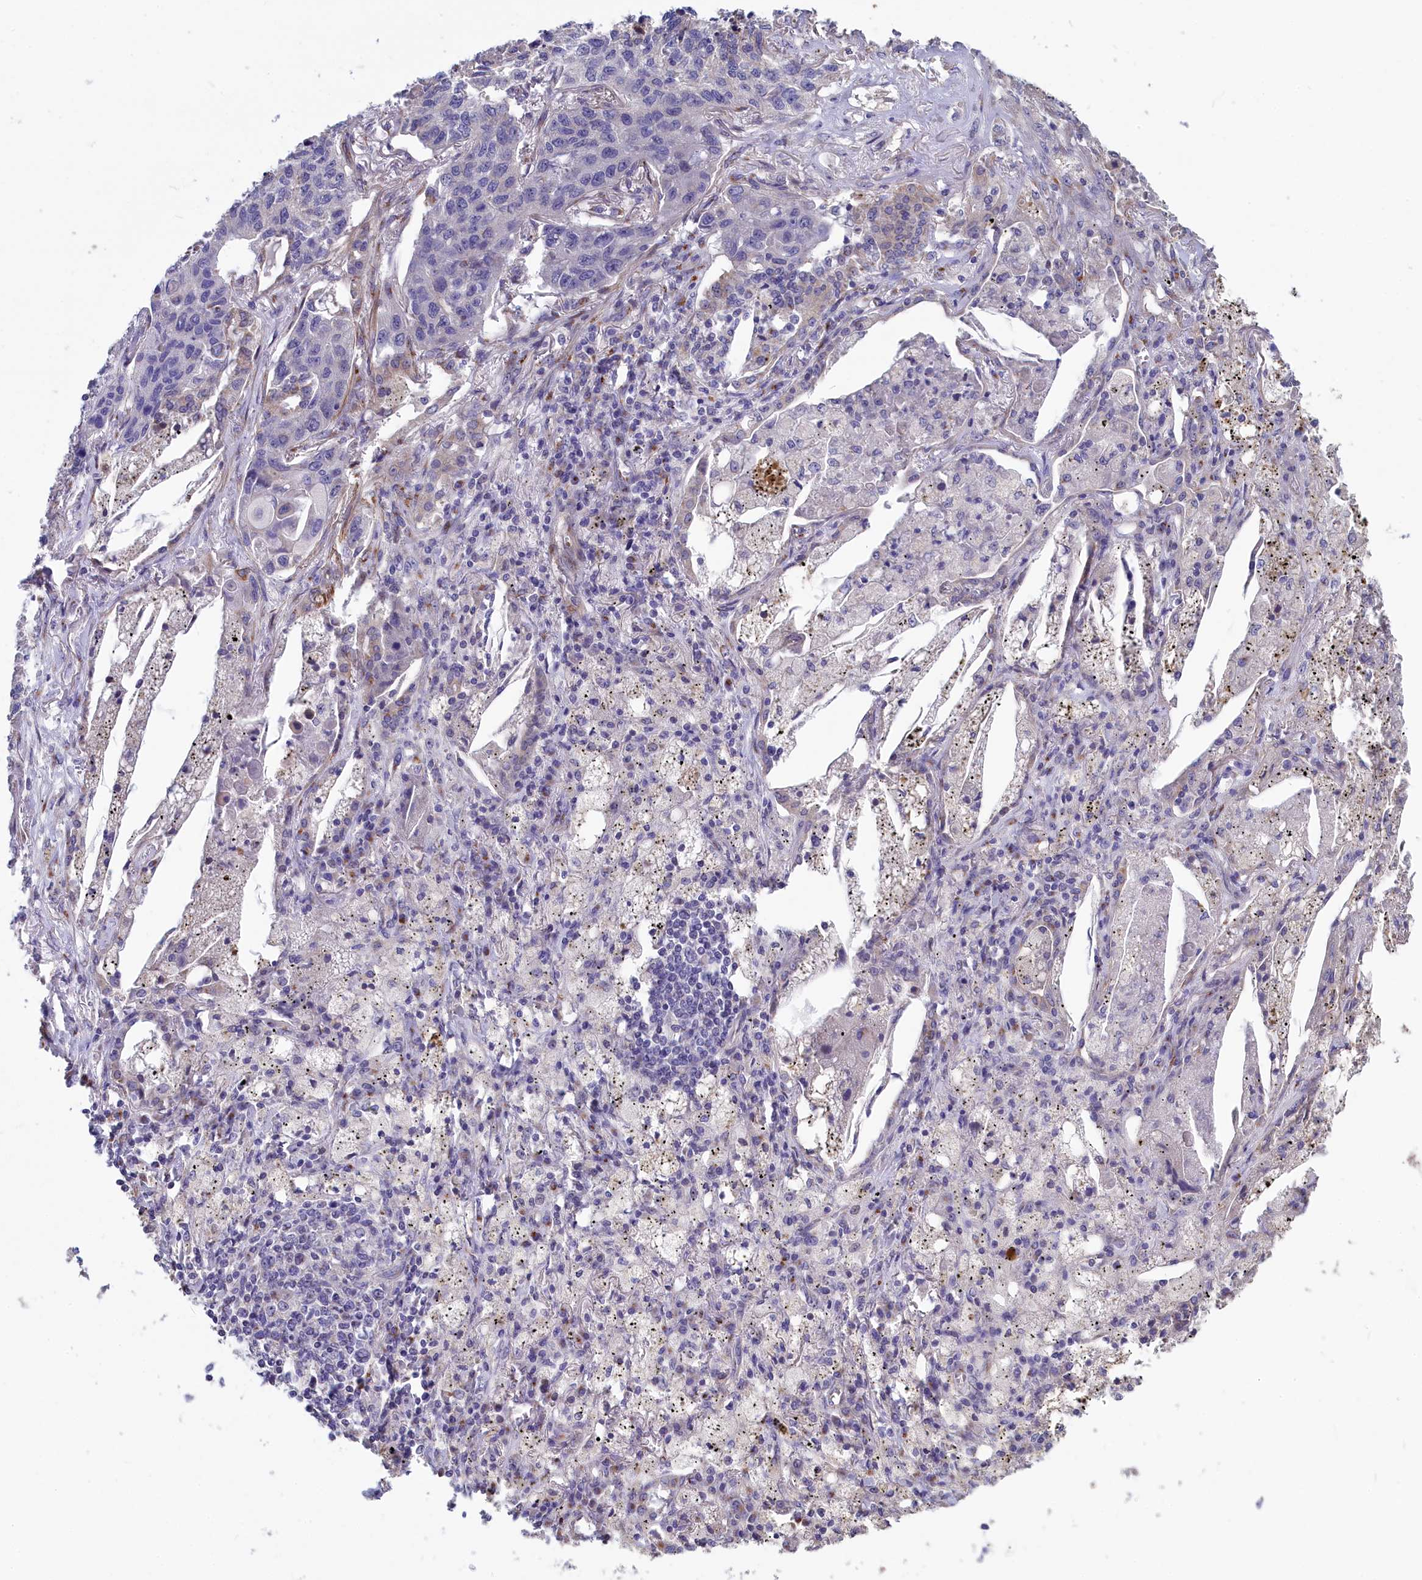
{"staining": {"intensity": "negative", "quantity": "none", "location": "none"}, "tissue": "lung cancer", "cell_type": "Tumor cells", "image_type": "cancer", "snomed": [{"axis": "morphology", "description": "Squamous cell carcinoma, NOS"}, {"axis": "topography", "description": "Lung"}], "caption": "Squamous cell carcinoma (lung) was stained to show a protein in brown. There is no significant expression in tumor cells. (Brightfield microscopy of DAB (3,3'-diaminobenzidine) IHC at high magnification).", "gene": "TUBGCP4", "patient": {"sex": "female", "age": 63}}